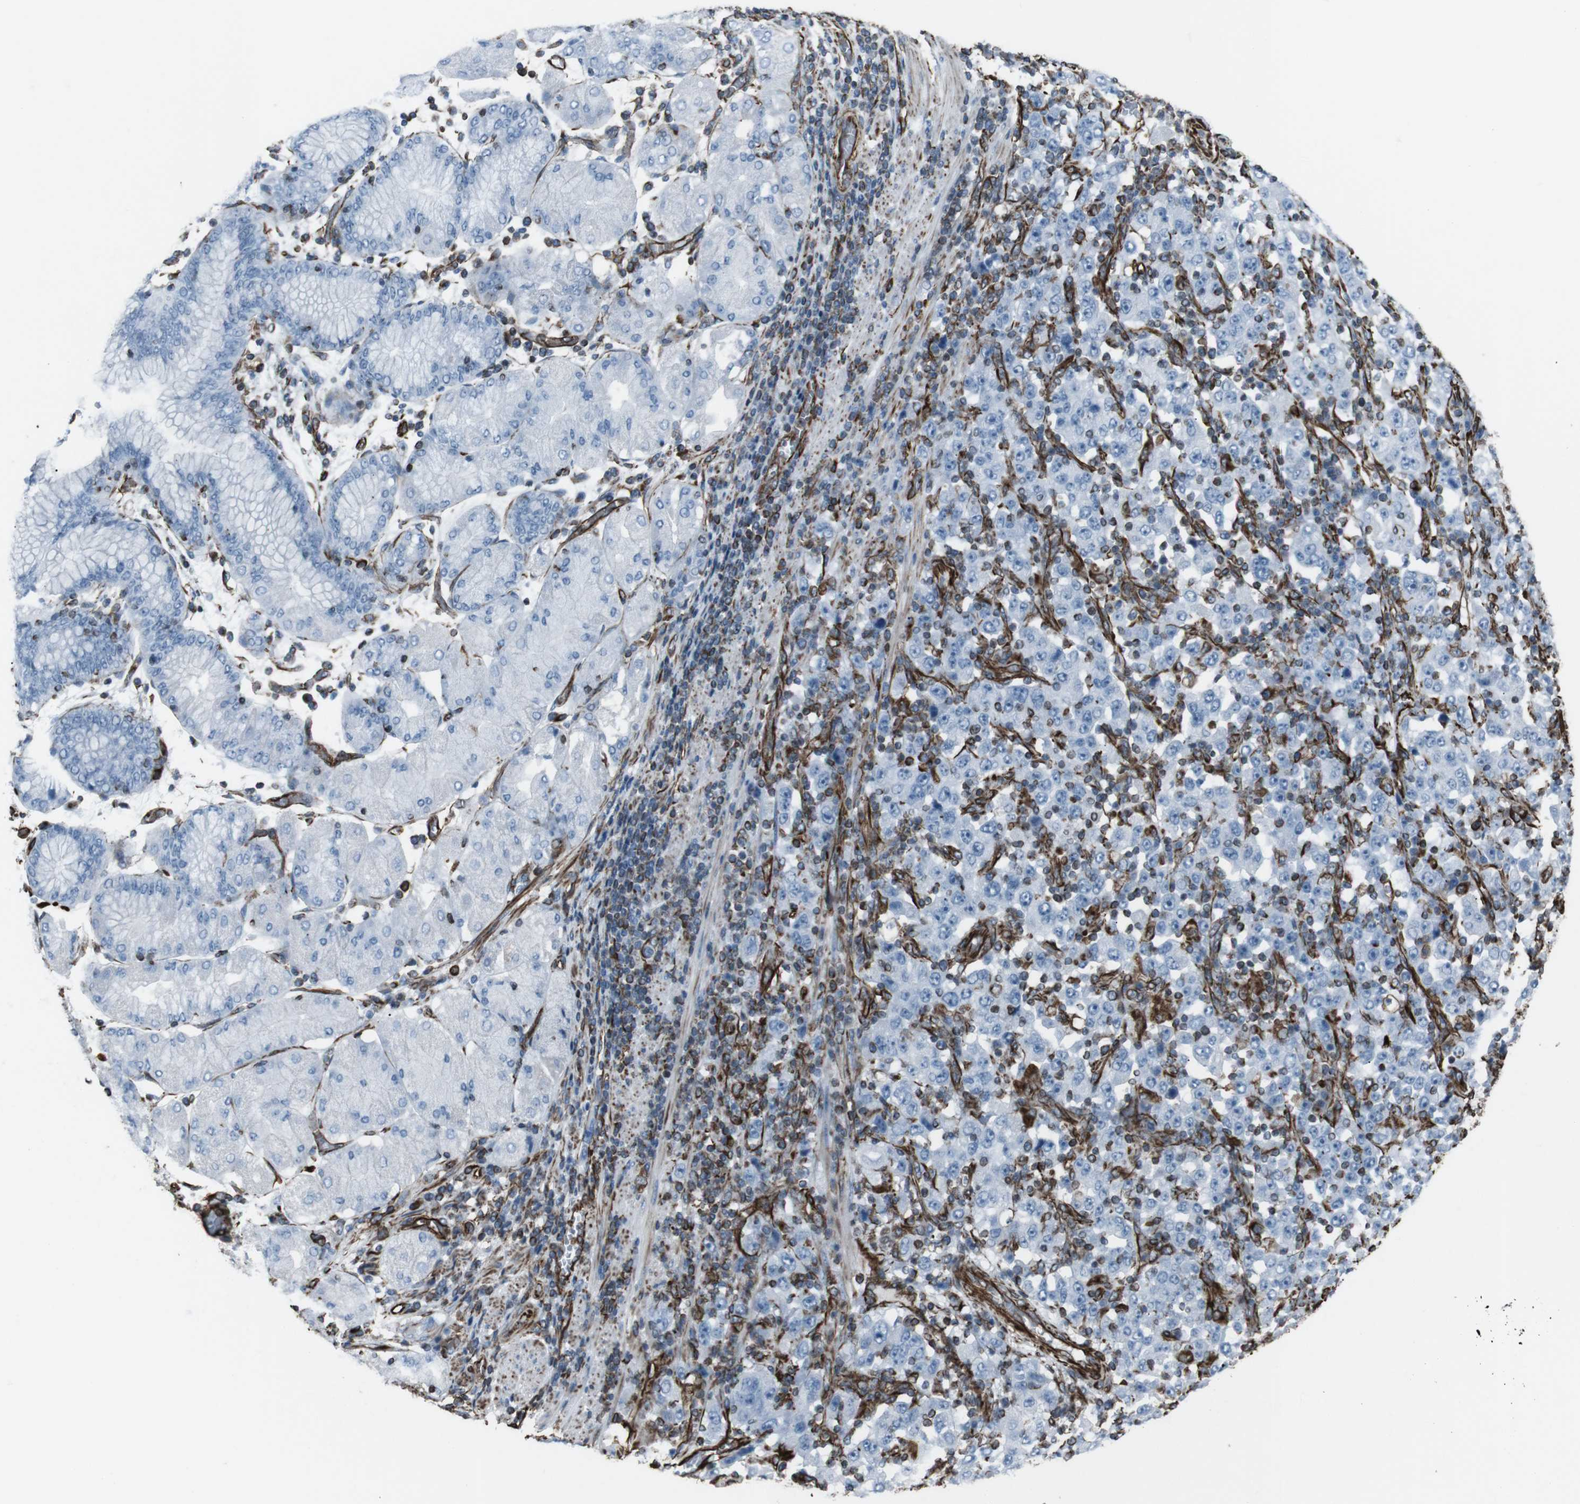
{"staining": {"intensity": "negative", "quantity": "none", "location": "none"}, "tissue": "stomach cancer", "cell_type": "Tumor cells", "image_type": "cancer", "snomed": [{"axis": "morphology", "description": "Normal tissue, NOS"}, {"axis": "morphology", "description": "Adenocarcinoma, NOS"}, {"axis": "topography", "description": "Stomach, upper"}, {"axis": "topography", "description": "Stomach"}], "caption": "Photomicrograph shows no significant protein positivity in tumor cells of stomach cancer (adenocarcinoma). (DAB immunohistochemistry, high magnification).", "gene": "ZDHHC6", "patient": {"sex": "male", "age": 59}}